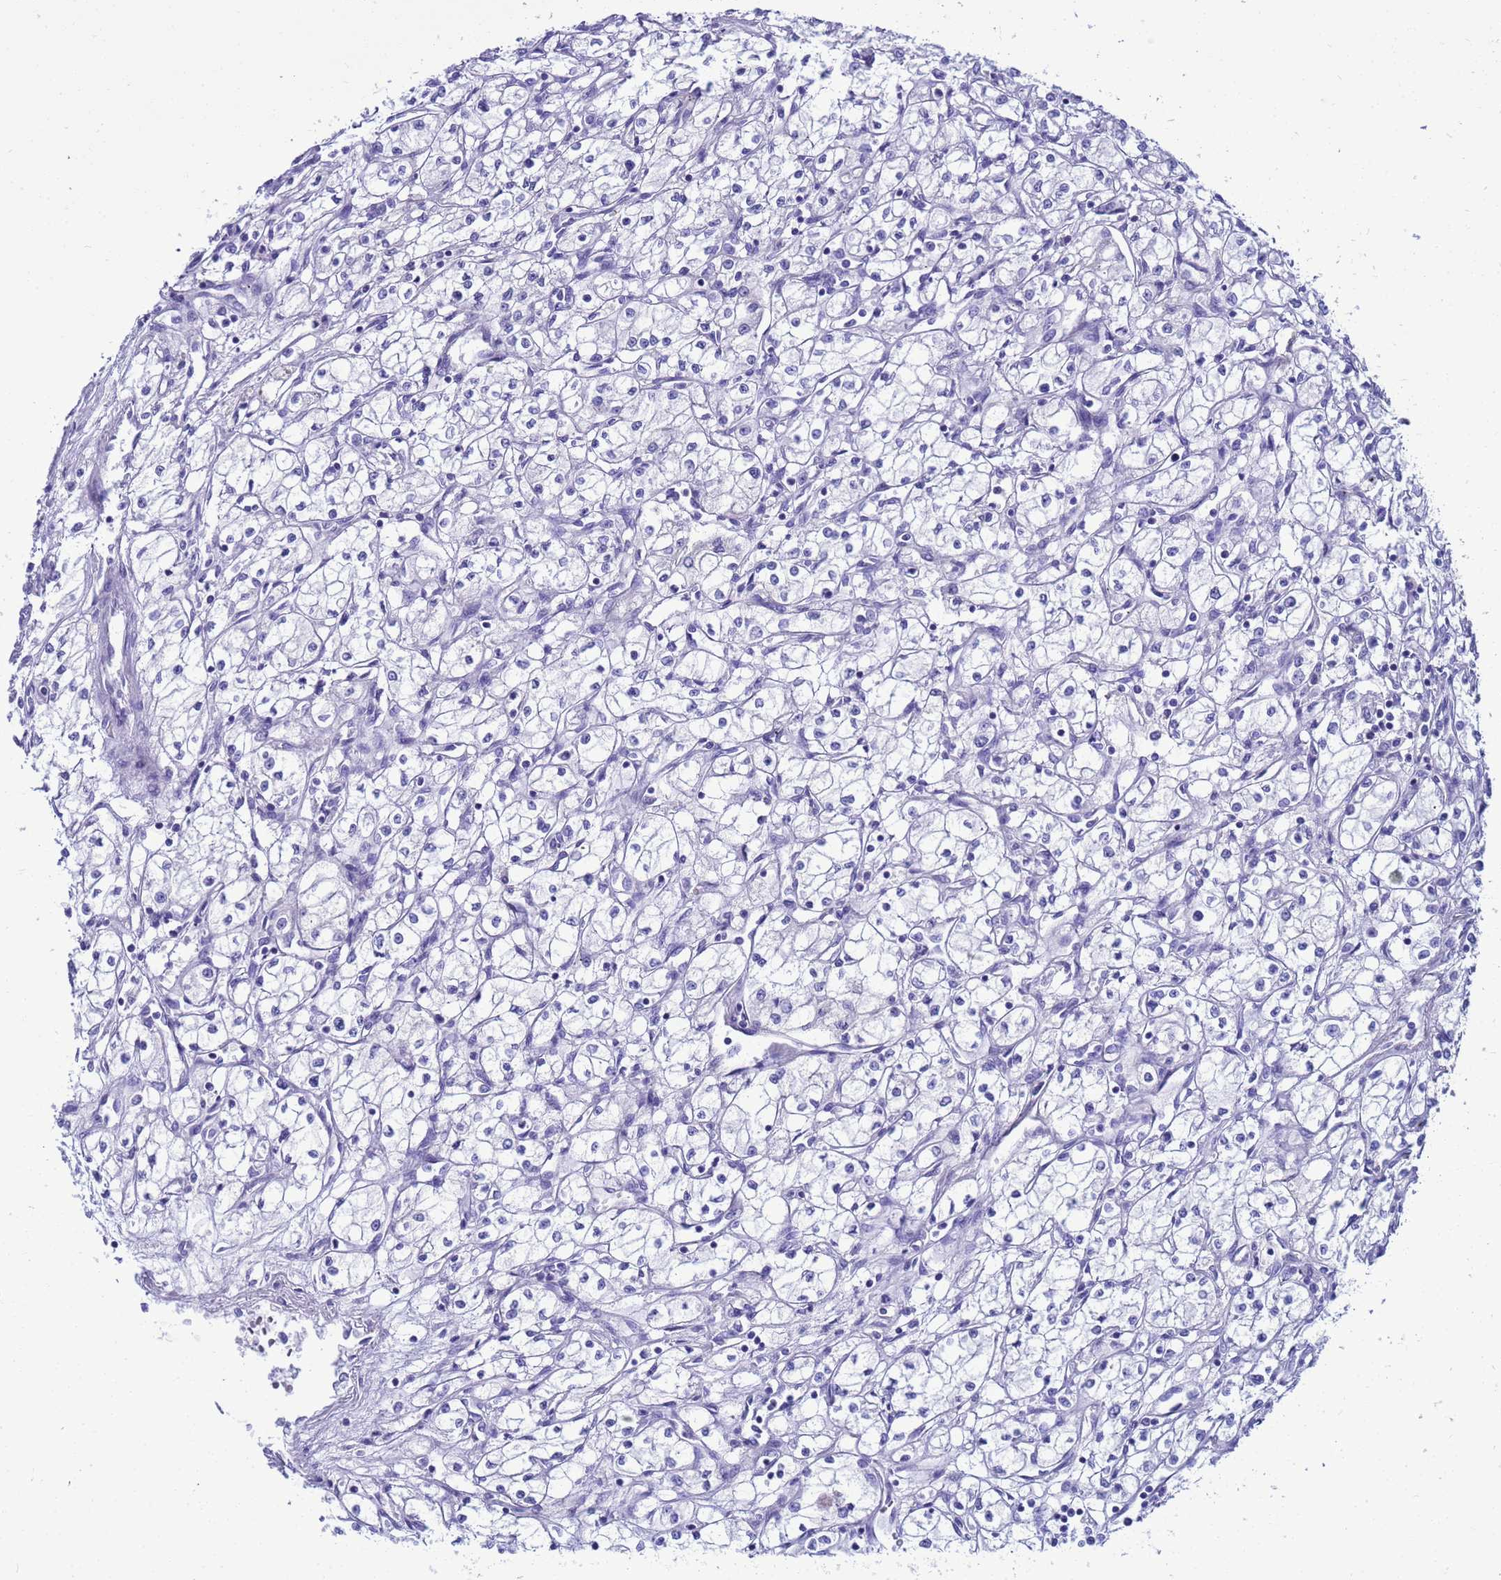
{"staining": {"intensity": "negative", "quantity": "none", "location": "none"}, "tissue": "renal cancer", "cell_type": "Tumor cells", "image_type": "cancer", "snomed": [{"axis": "morphology", "description": "Adenocarcinoma, NOS"}, {"axis": "topography", "description": "Kidney"}], "caption": "The image demonstrates no staining of tumor cells in renal cancer.", "gene": "SYCN", "patient": {"sex": "male", "age": 59}}